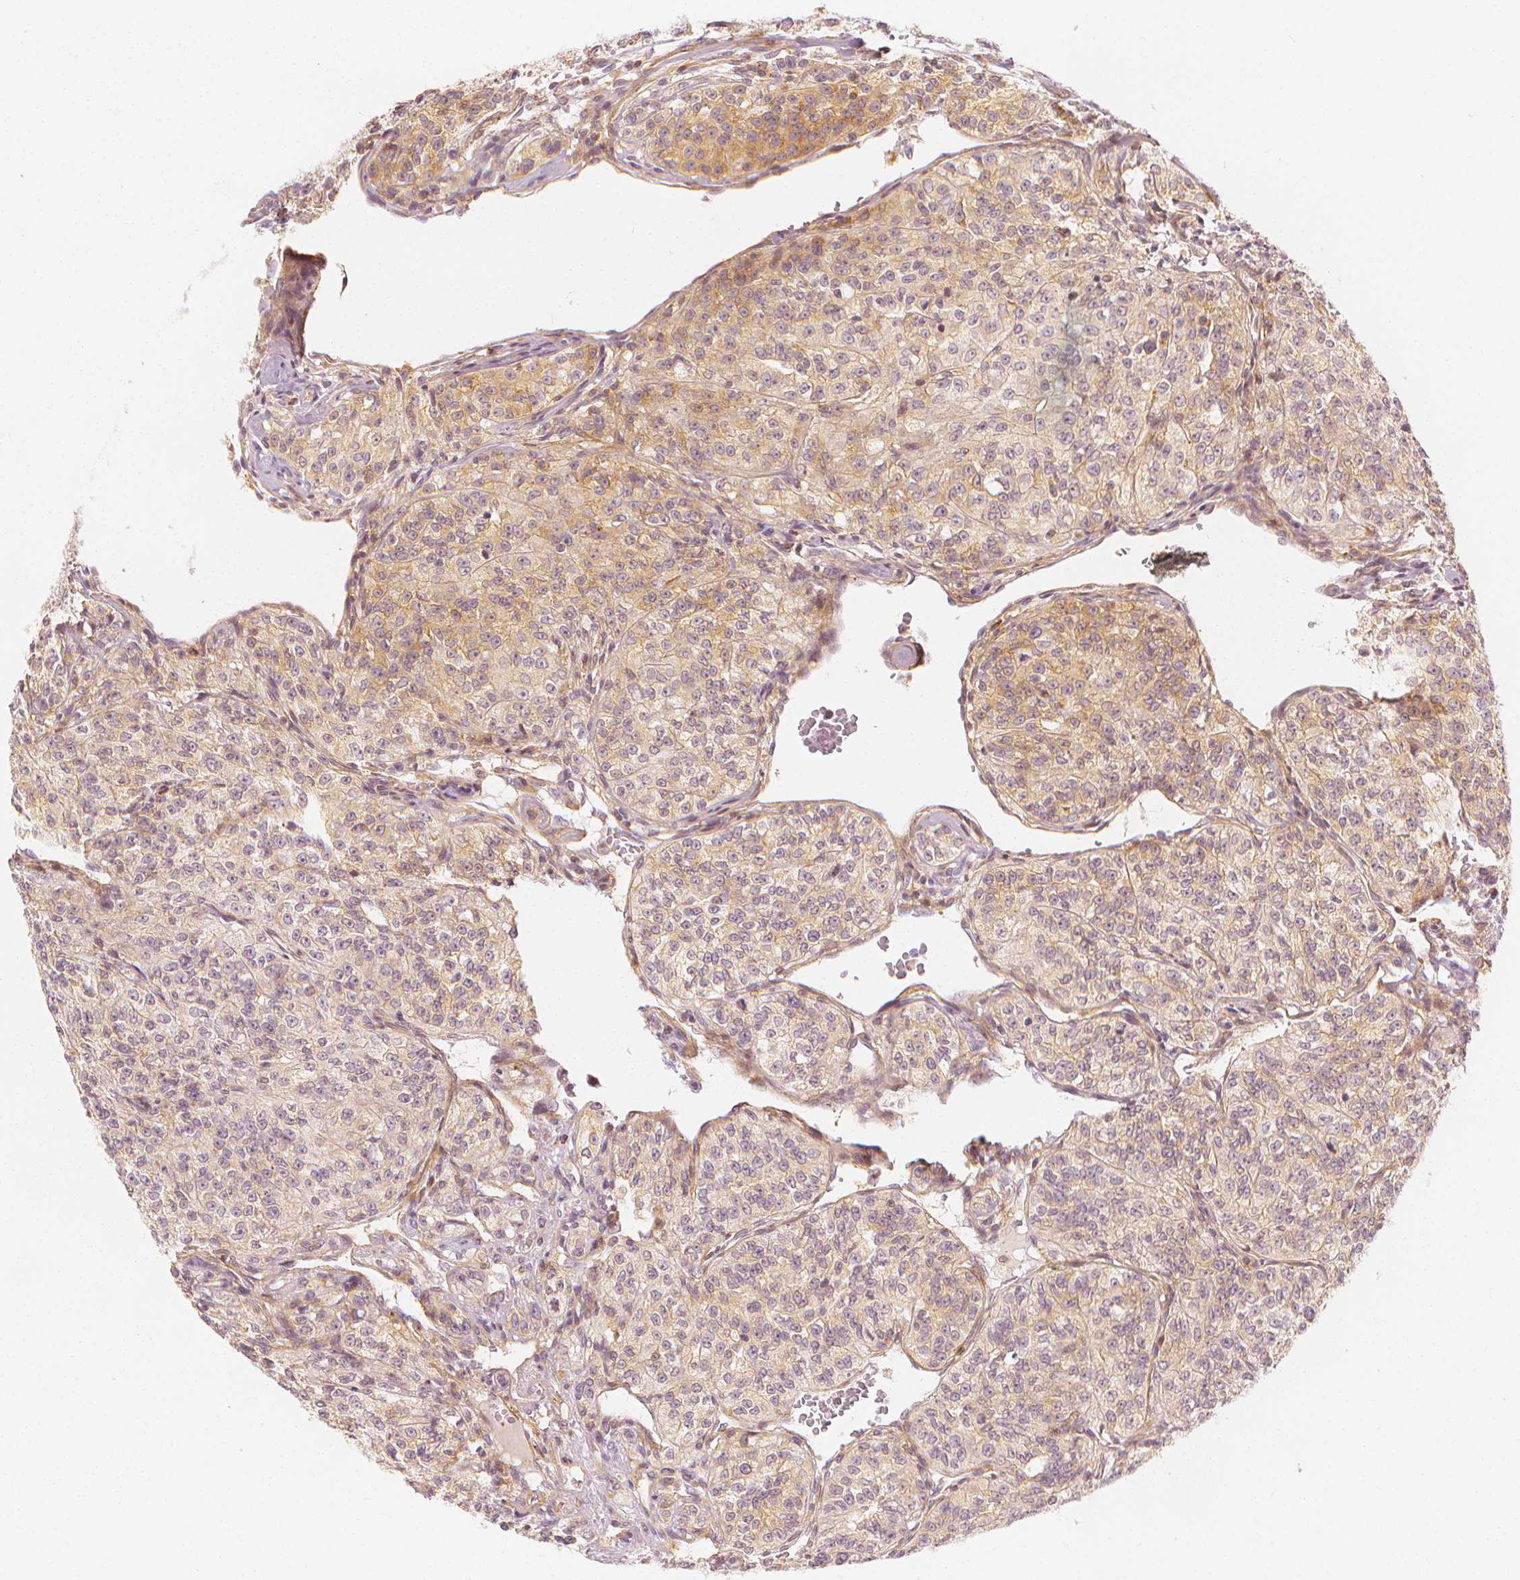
{"staining": {"intensity": "weak", "quantity": "25%-75%", "location": "cytoplasmic/membranous"}, "tissue": "renal cancer", "cell_type": "Tumor cells", "image_type": "cancer", "snomed": [{"axis": "morphology", "description": "Adenocarcinoma, NOS"}, {"axis": "topography", "description": "Kidney"}], "caption": "DAB (3,3'-diaminobenzidine) immunohistochemical staining of adenocarcinoma (renal) shows weak cytoplasmic/membranous protein expression in approximately 25%-75% of tumor cells.", "gene": "ARHGAP26", "patient": {"sex": "female", "age": 63}}